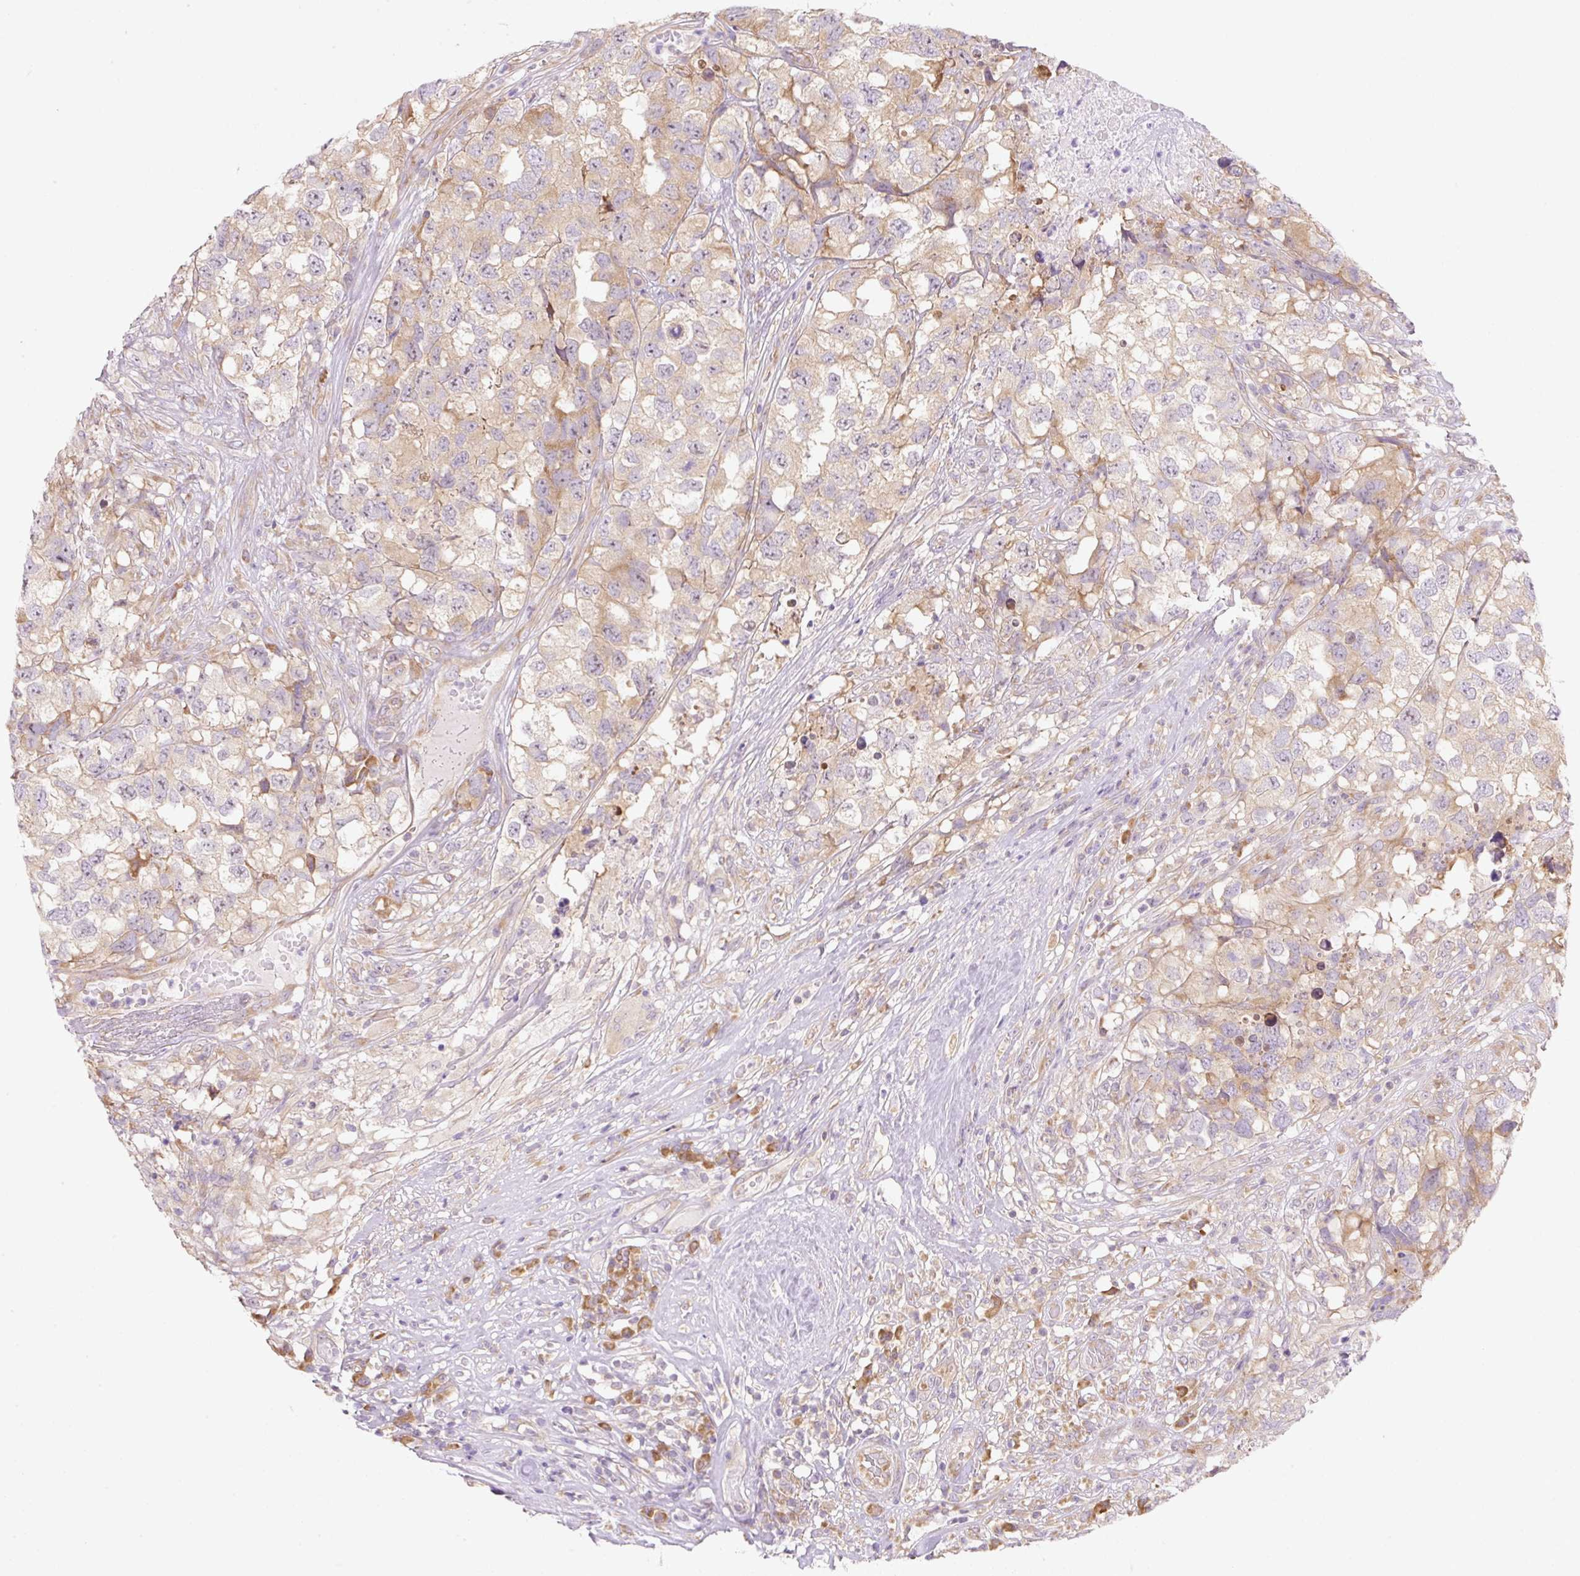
{"staining": {"intensity": "weak", "quantity": "25%-75%", "location": "cytoplasmic/membranous"}, "tissue": "testis cancer", "cell_type": "Tumor cells", "image_type": "cancer", "snomed": [{"axis": "morphology", "description": "Carcinoma, Embryonal, NOS"}, {"axis": "topography", "description": "Testis"}], "caption": "This is a photomicrograph of IHC staining of testis embryonal carcinoma, which shows weak expression in the cytoplasmic/membranous of tumor cells.", "gene": "RPL18A", "patient": {"sex": "male", "age": 83}}